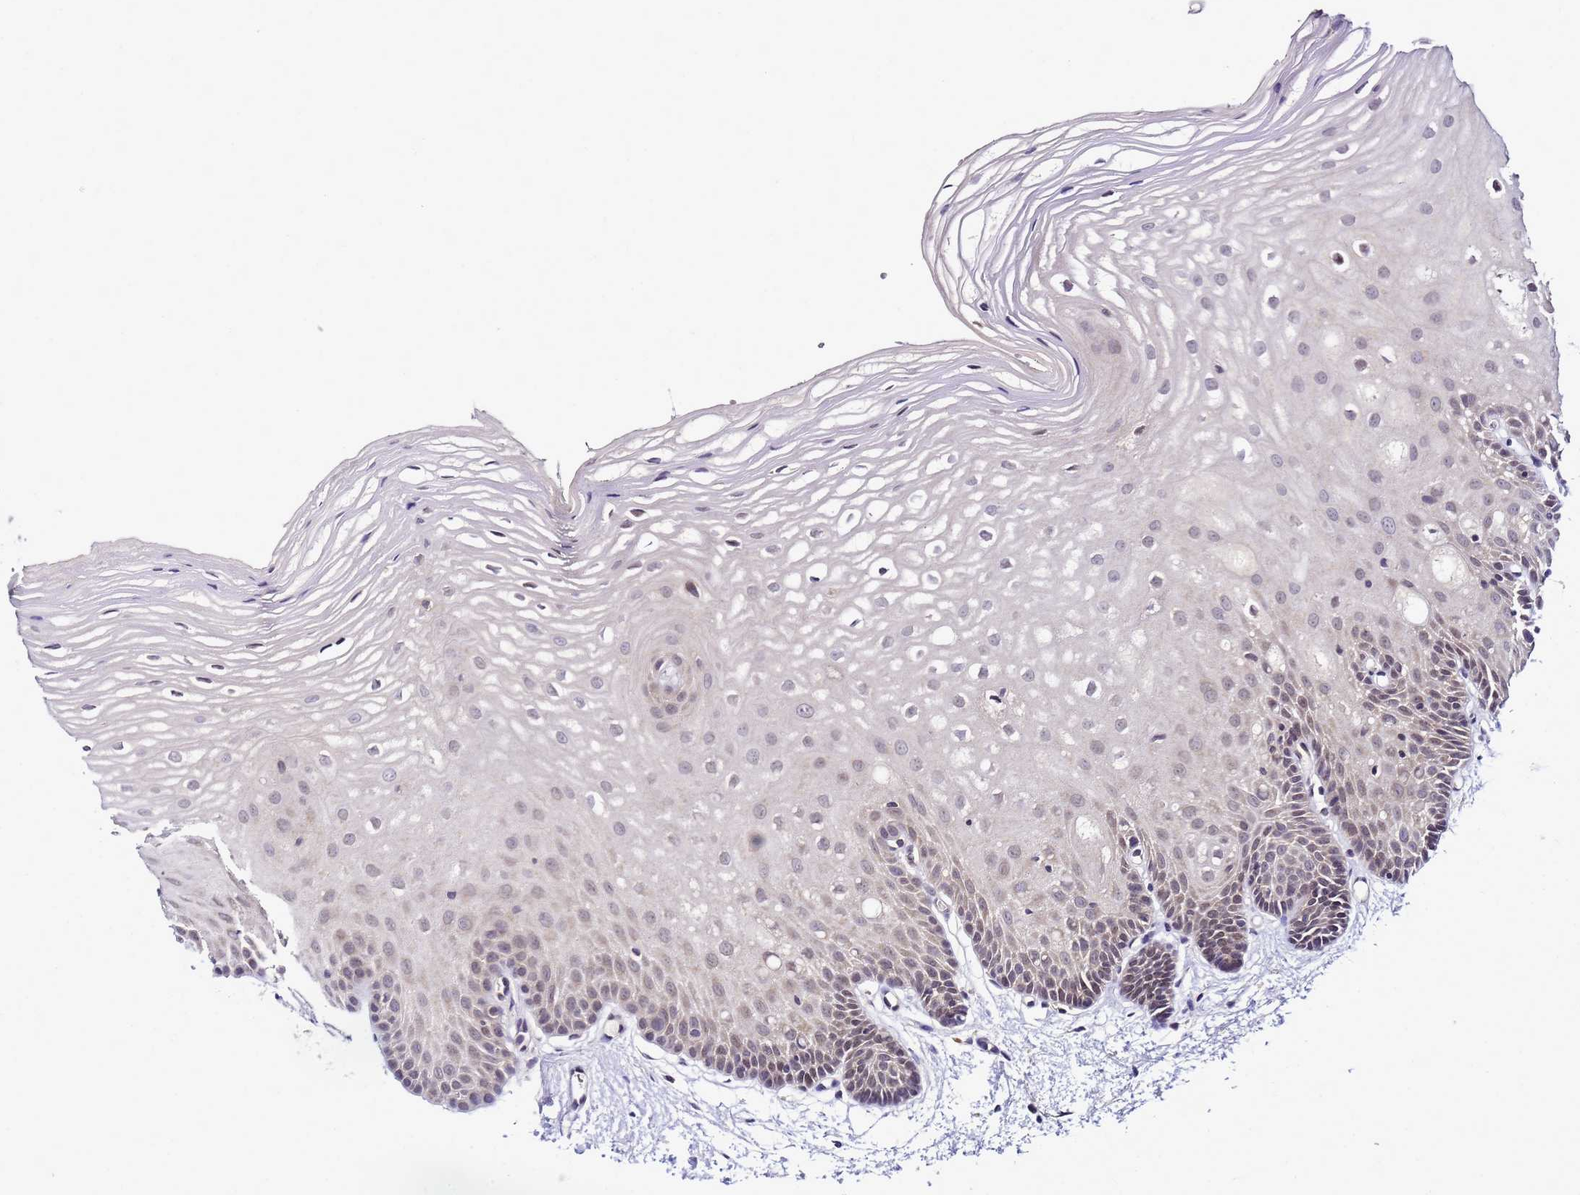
{"staining": {"intensity": "negative", "quantity": "none", "location": "none"}, "tissue": "oral mucosa", "cell_type": "Squamous epithelial cells", "image_type": "normal", "snomed": [{"axis": "morphology", "description": "Normal tissue, NOS"}, {"axis": "topography", "description": "Oral tissue"}, {"axis": "topography", "description": "Tounge, NOS"}], "caption": "IHC histopathology image of benign human oral mucosa stained for a protein (brown), which exhibits no expression in squamous epithelial cells.", "gene": "SAT1", "patient": {"sex": "female", "age": 73}}